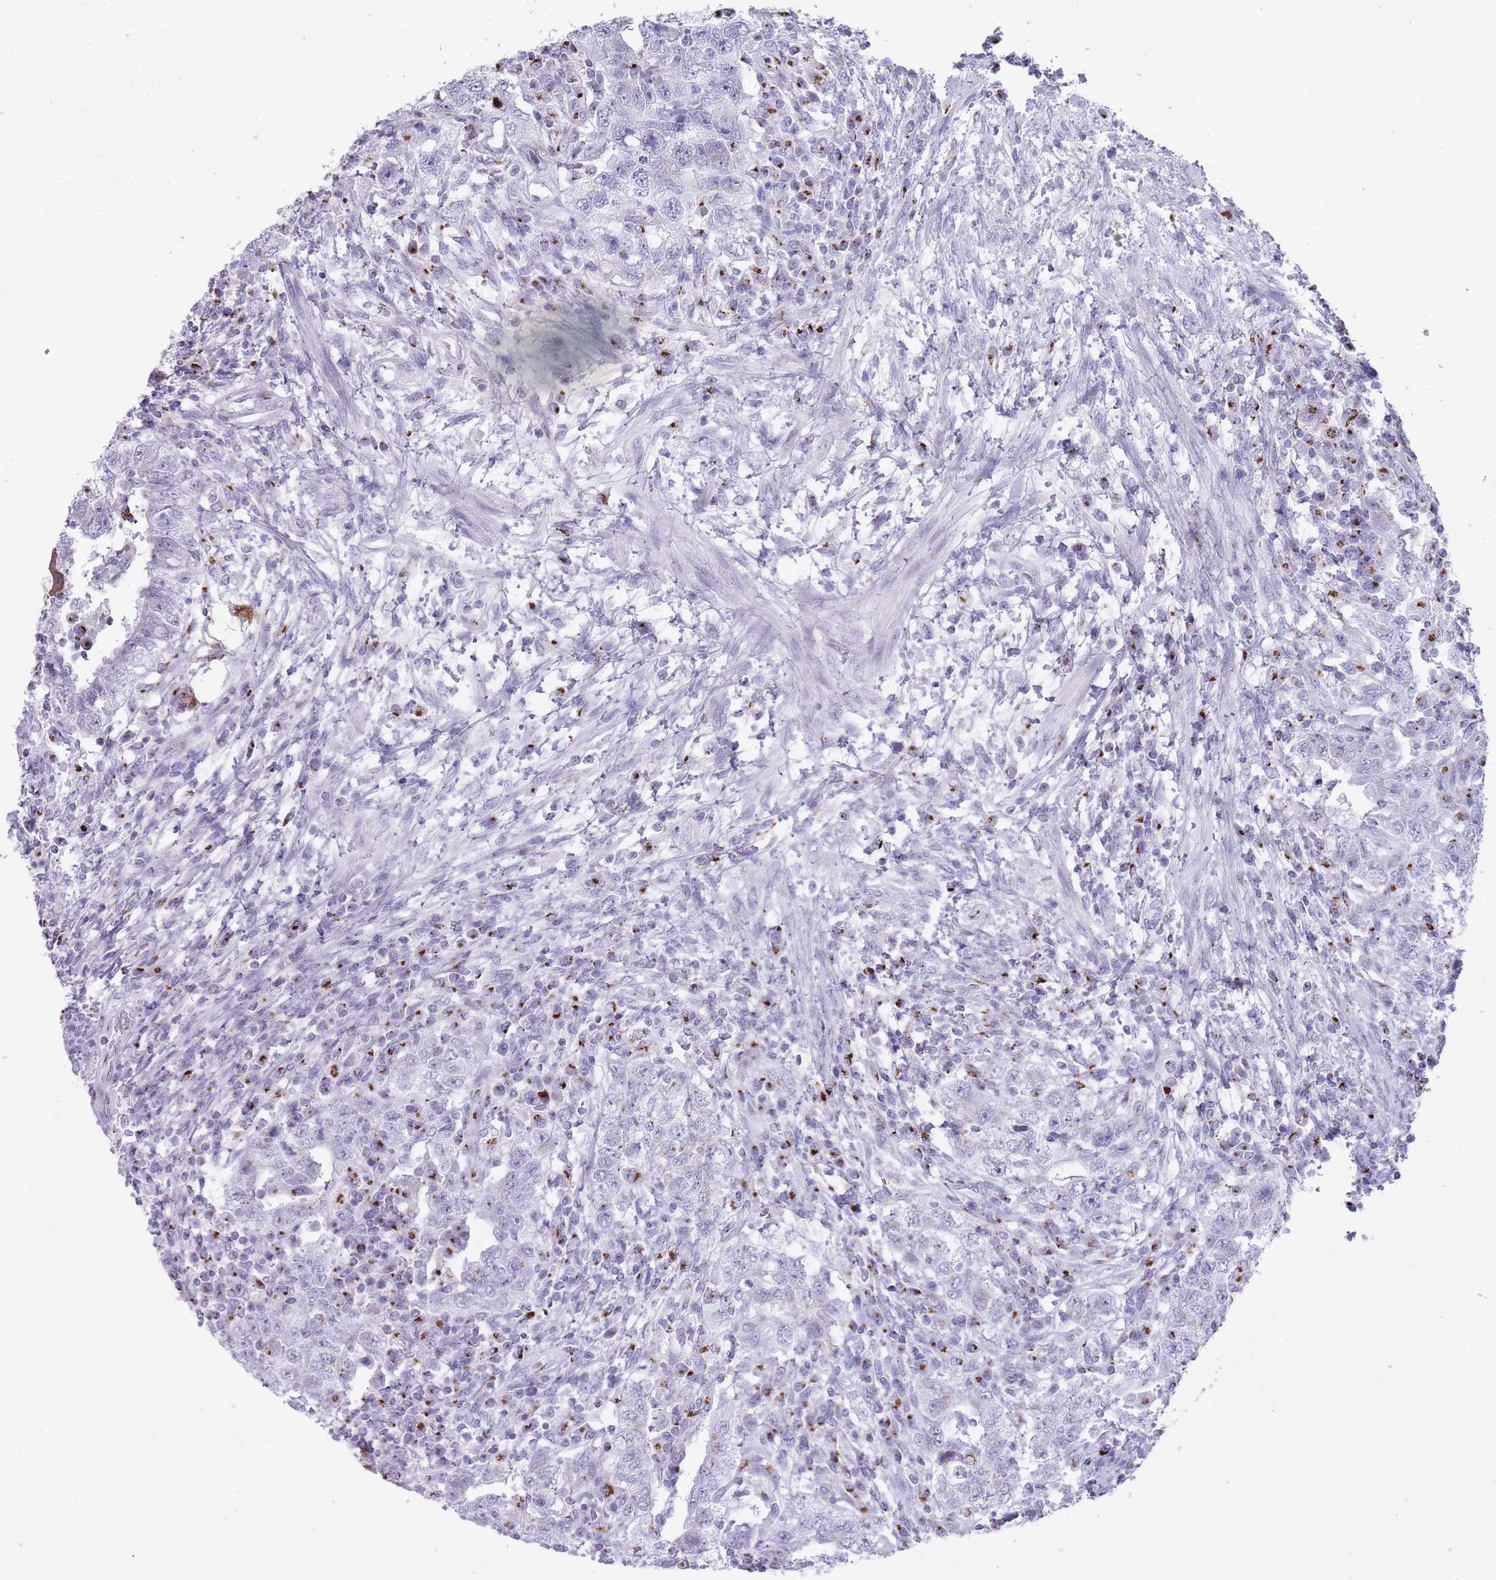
{"staining": {"intensity": "negative", "quantity": "none", "location": "none"}, "tissue": "testis cancer", "cell_type": "Tumor cells", "image_type": "cancer", "snomed": [{"axis": "morphology", "description": "Carcinoma, Embryonal, NOS"}, {"axis": "topography", "description": "Testis"}], "caption": "Tumor cells show no significant protein expression in embryonal carcinoma (testis).", "gene": "B4GALT2", "patient": {"sex": "male", "age": 26}}